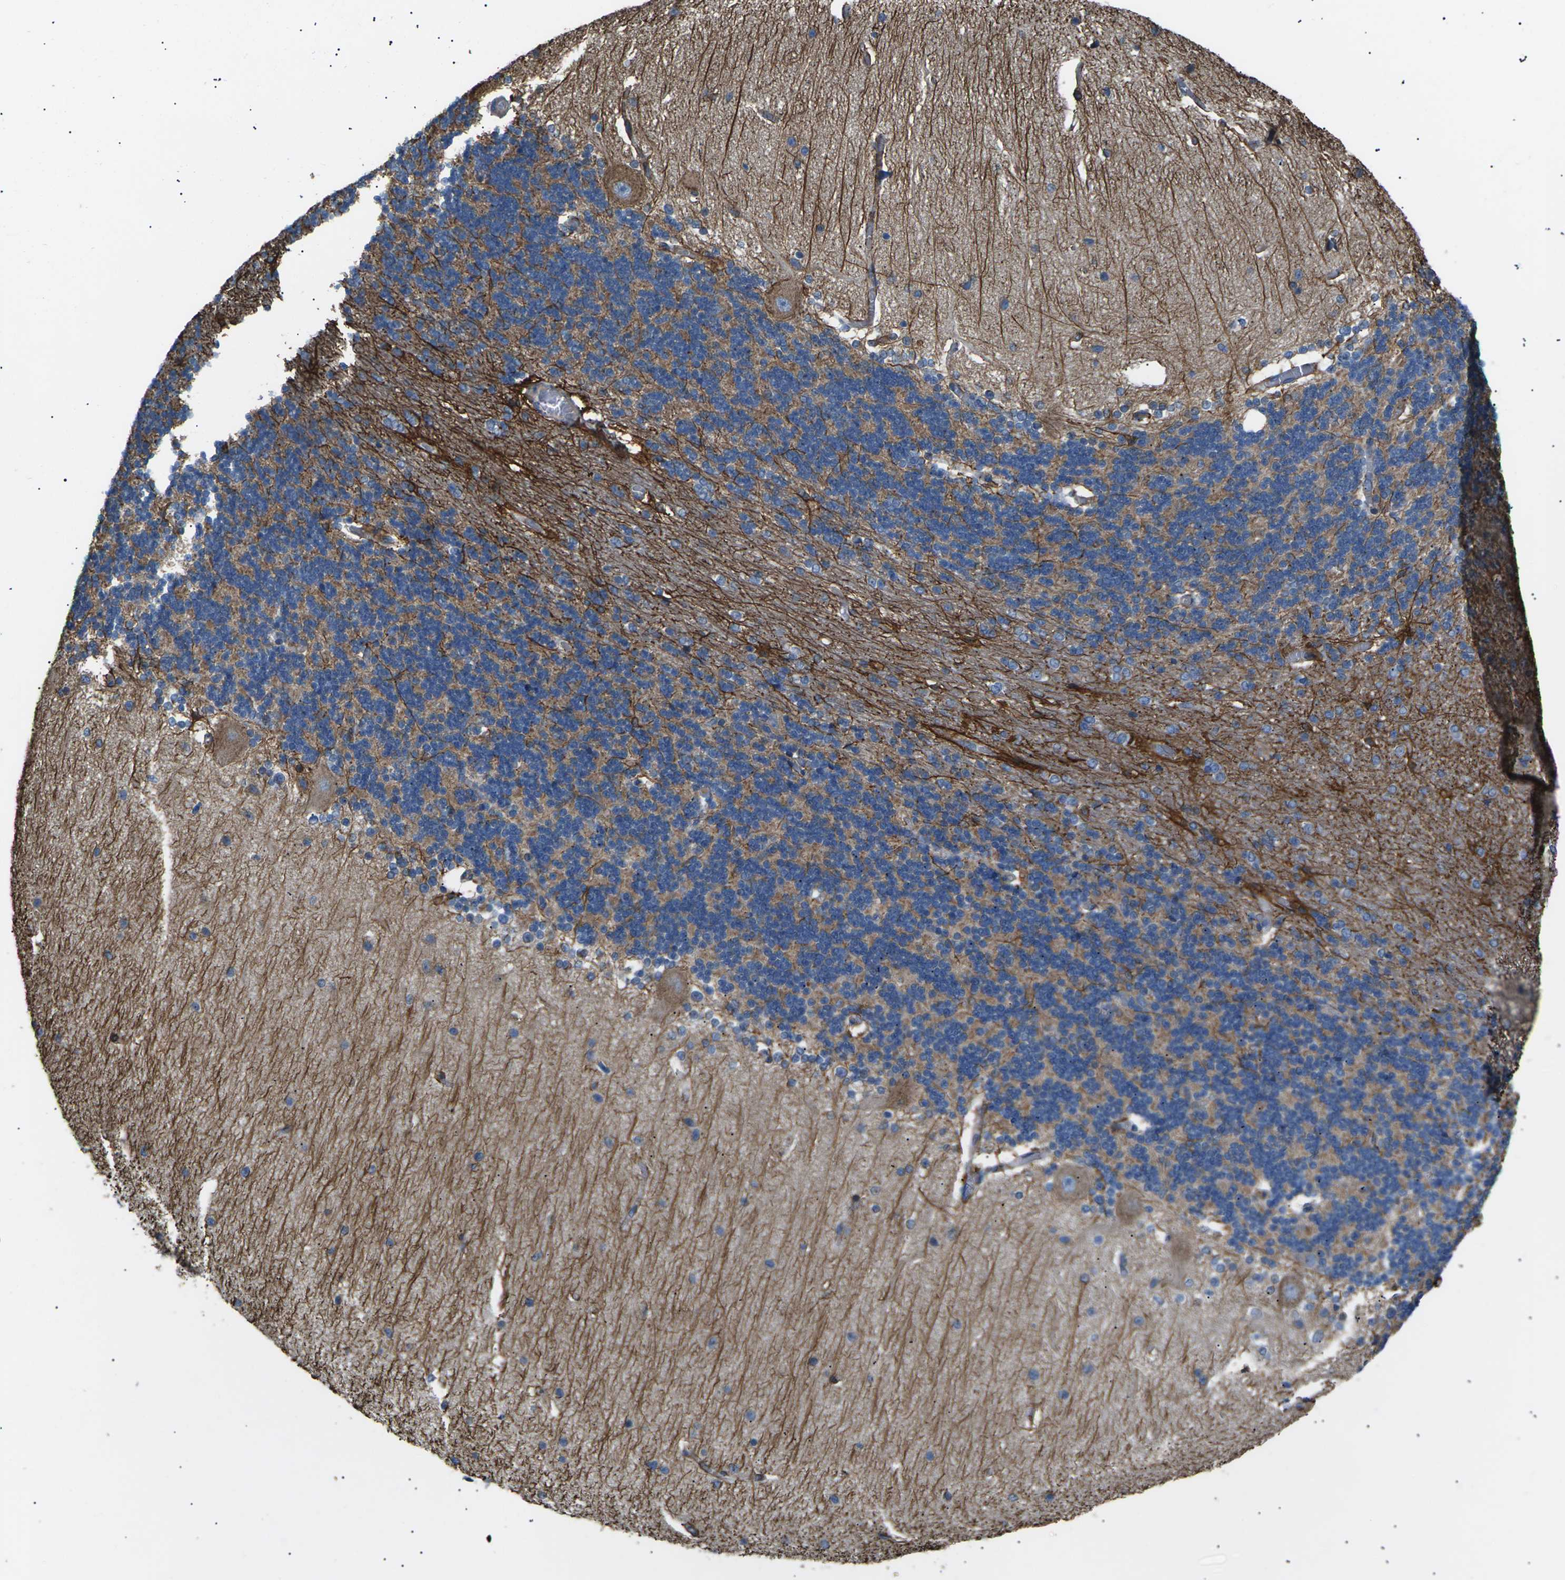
{"staining": {"intensity": "moderate", "quantity": ">75%", "location": "cytoplasmic/membranous"}, "tissue": "cerebellum", "cell_type": "Cells in granular layer", "image_type": "normal", "snomed": [{"axis": "morphology", "description": "Normal tissue, NOS"}, {"axis": "topography", "description": "Cerebellum"}], "caption": "Benign cerebellum was stained to show a protein in brown. There is medium levels of moderate cytoplasmic/membranous staining in about >75% of cells in granular layer. Using DAB (brown) and hematoxylin (blue) stains, captured at high magnification using brightfield microscopy.", "gene": "KLHDC8B", "patient": {"sex": "female", "age": 54}}